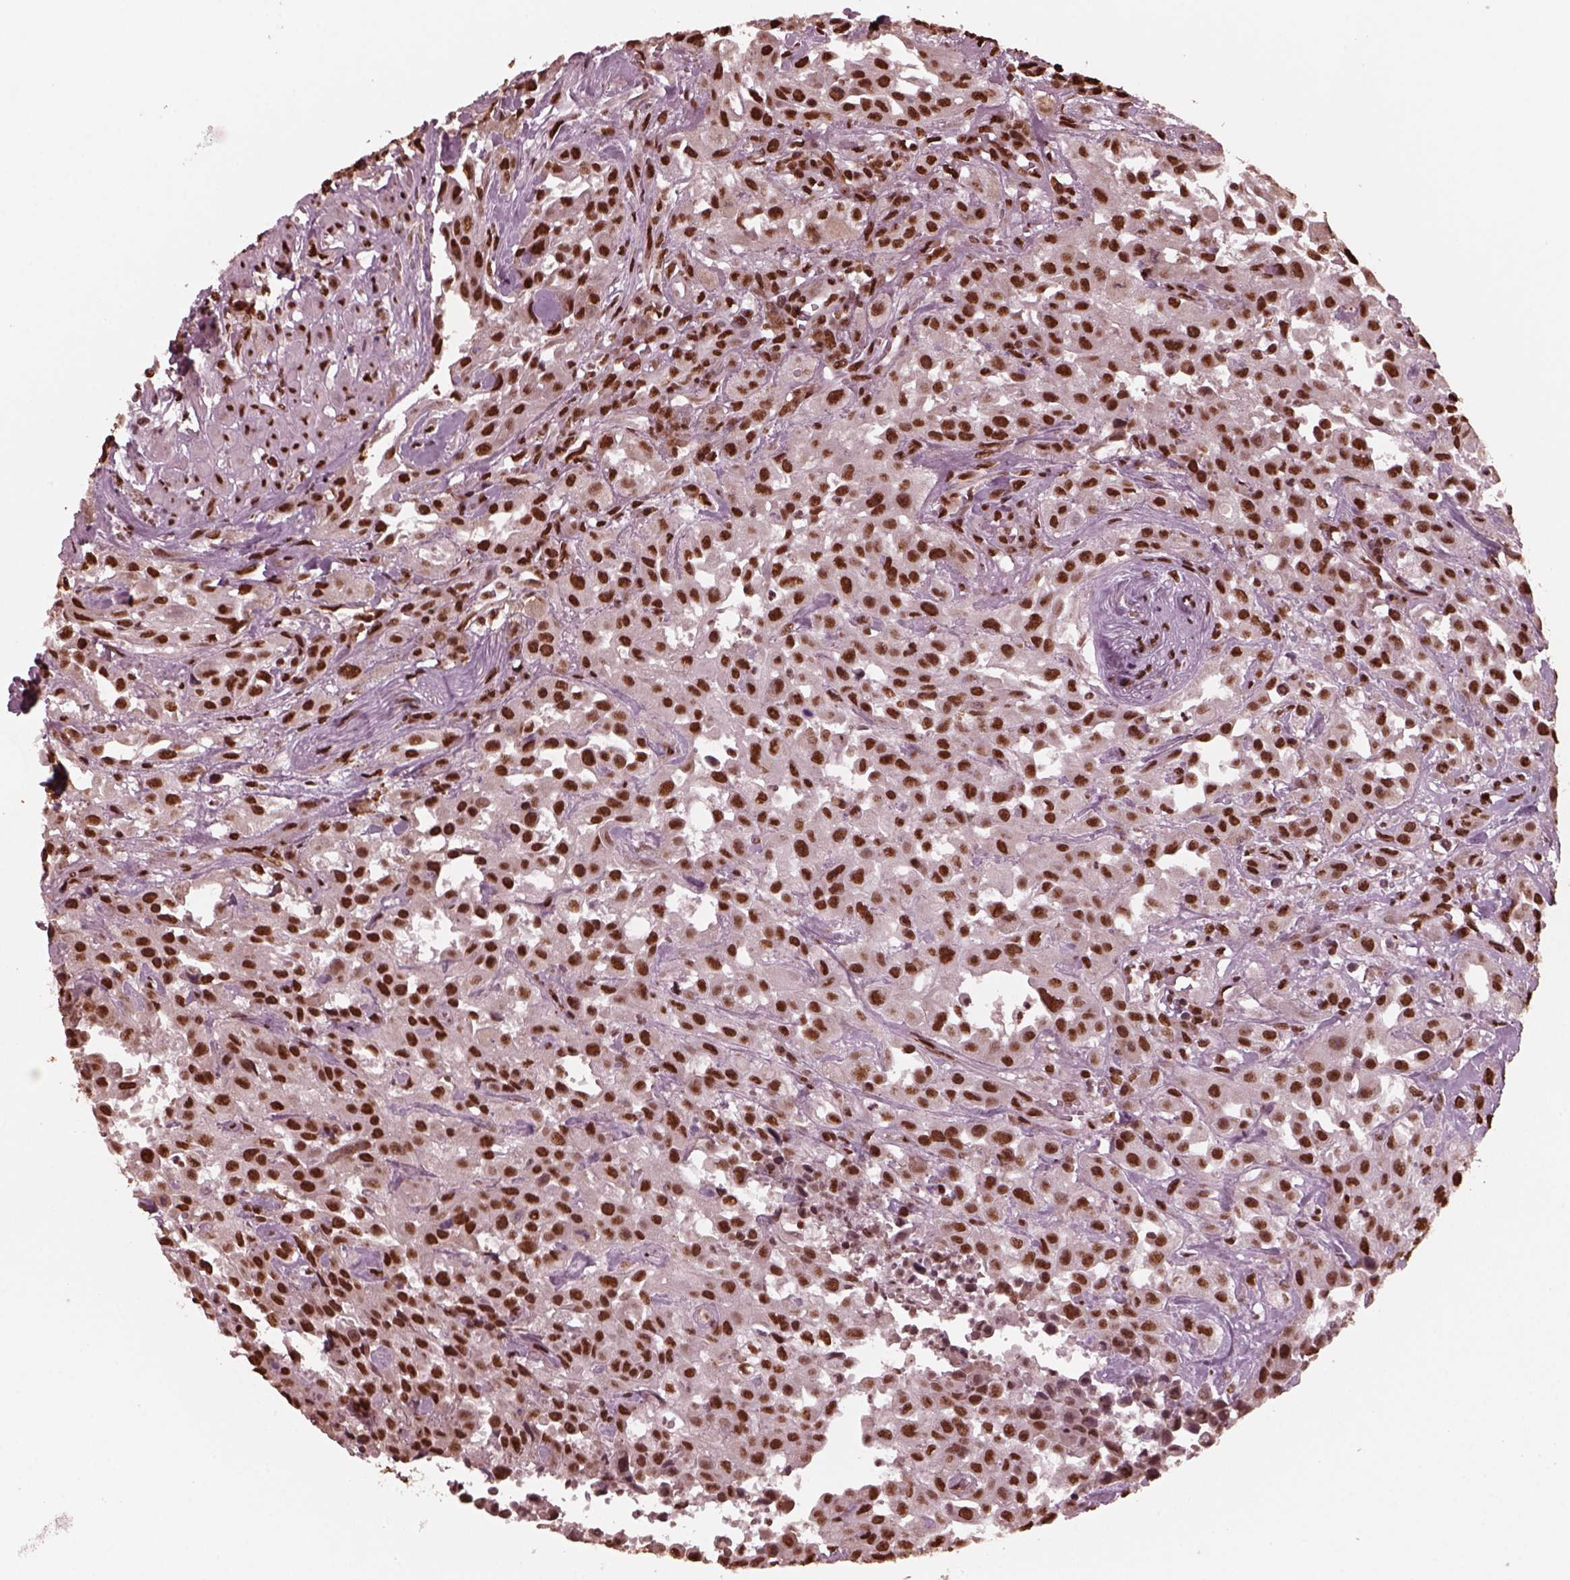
{"staining": {"intensity": "strong", "quantity": ">75%", "location": "nuclear"}, "tissue": "urothelial cancer", "cell_type": "Tumor cells", "image_type": "cancer", "snomed": [{"axis": "morphology", "description": "Urothelial carcinoma, High grade"}, {"axis": "topography", "description": "Urinary bladder"}], "caption": "Tumor cells demonstrate high levels of strong nuclear staining in approximately >75% of cells in high-grade urothelial carcinoma.", "gene": "NSD1", "patient": {"sex": "male", "age": 79}}